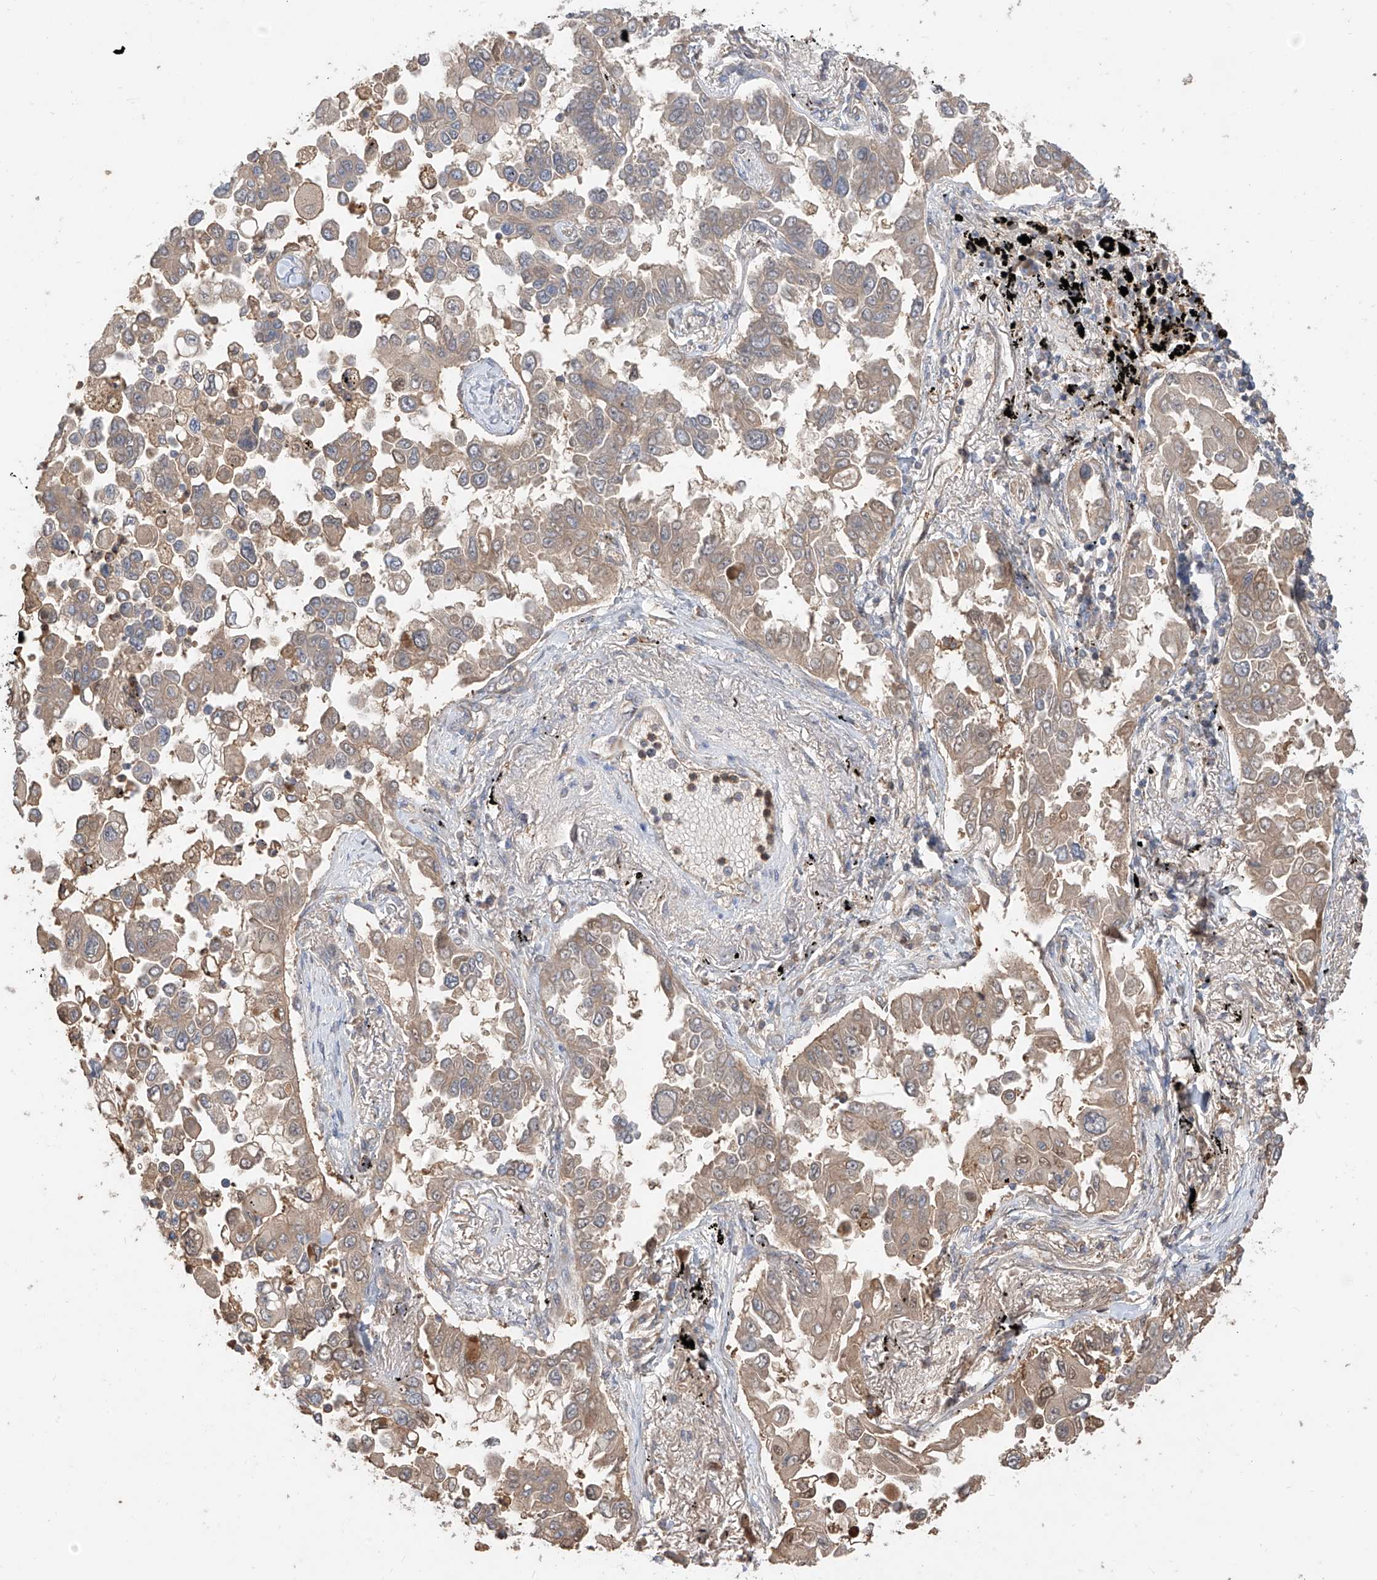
{"staining": {"intensity": "weak", "quantity": "25%-75%", "location": "cytoplasmic/membranous"}, "tissue": "lung cancer", "cell_type": "Tumor cells", "image_type": "cancer", "snomed": [{"axis": "morphology", "description": "Adenocarcinoma, NOS"}, {"axis": "topography", "description": "Lung"}], "caption": "IHC of lung cancer exhibits low levels of weak cytoplasmic/membranous staining in about 25%-75% of tumor cells. The protein is shown in brown color, while the nuclei are stained blue.", "gene": "CACNA2D4", "patient": {"sex": "female", "age": 67}}